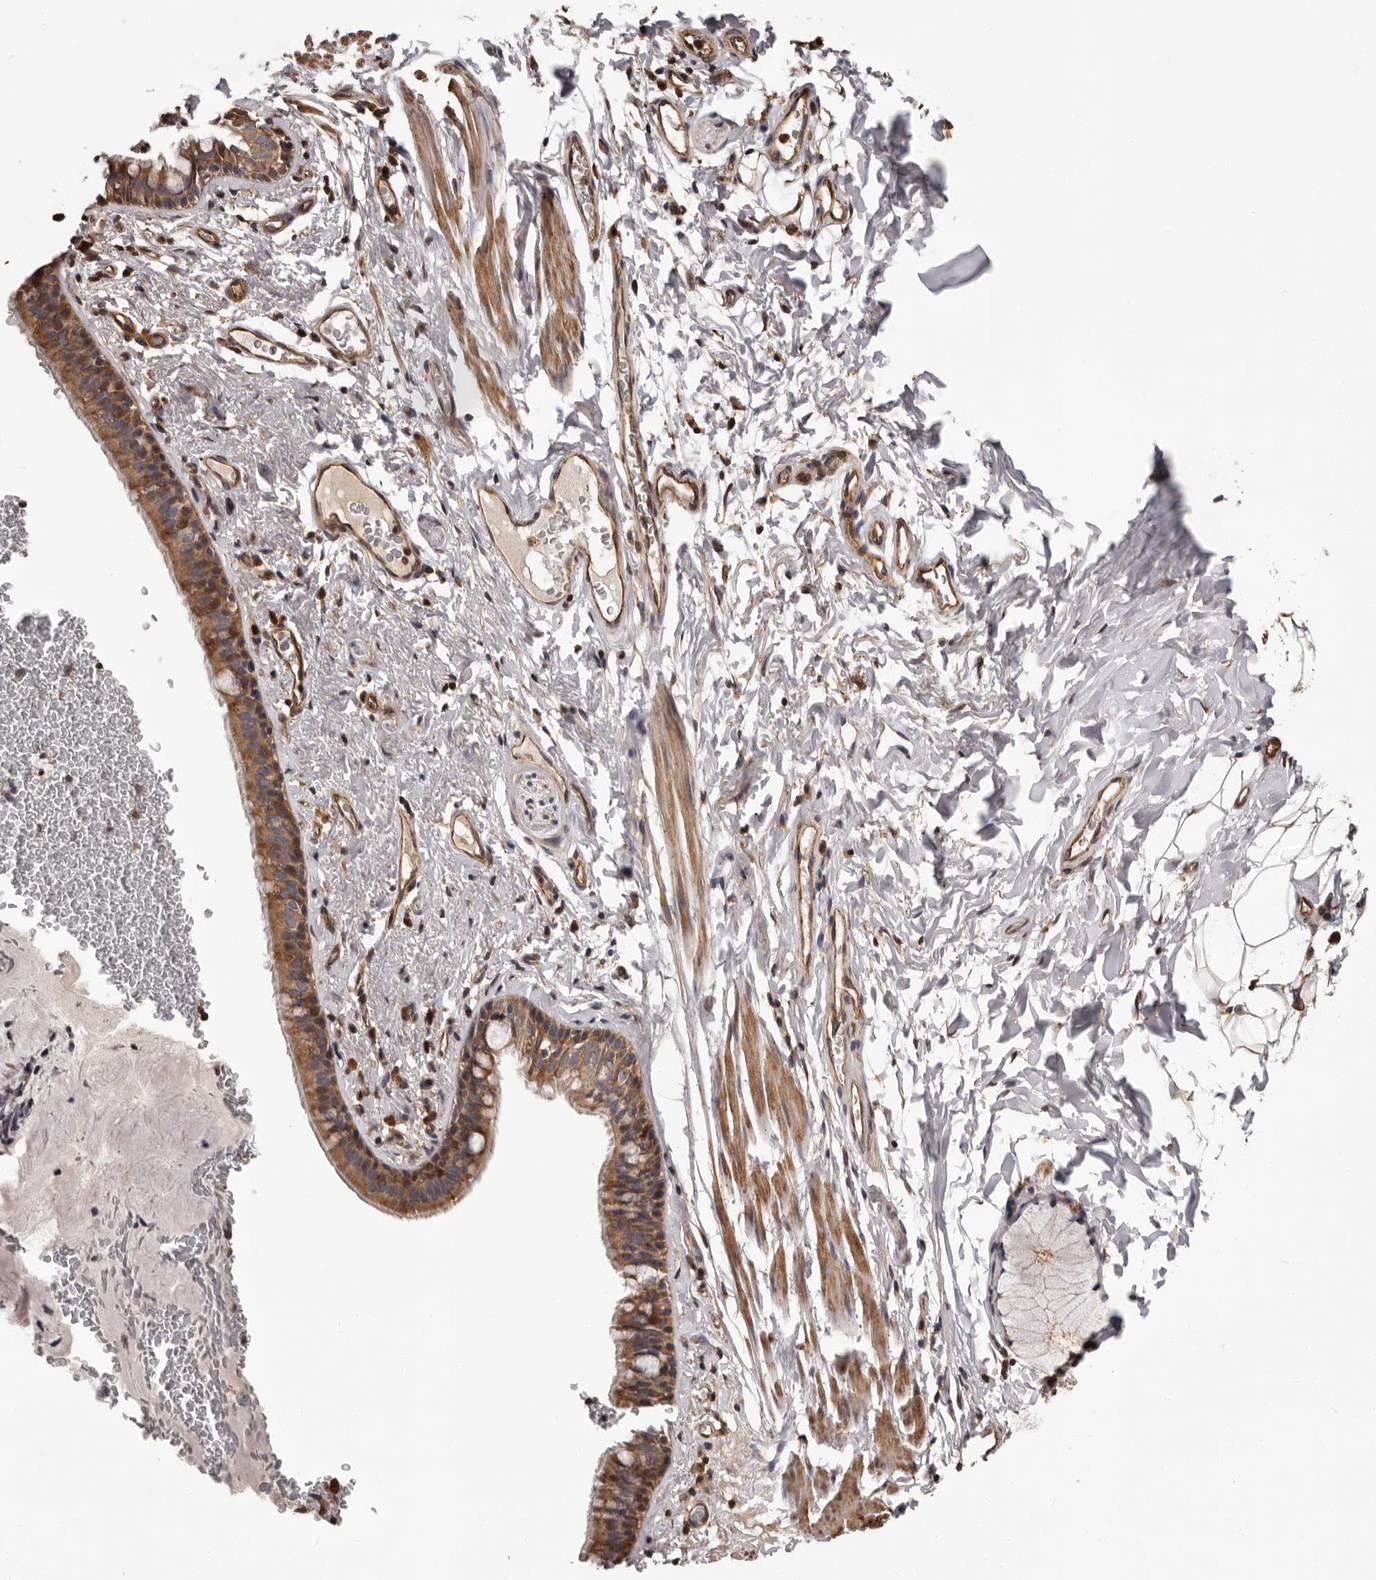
{"staining": {"intensity": "moderate", "quantity": ">75%", "location": "cytoplasmic/membranous"}, "tissue": "bronchus", "cell_type": "Respiratory epithelial cells", "image_type": "normal", "snomed": [{"axis": "morphology", "description": "Normal tissue, NOS"}, {"axis": "topography", "description": "Cartilage tissue"}, {"axis": "topography", "description": "Bronchus"}], "caption": "Immunohistochemical staining of normal bronchus exhibits medium levels of moderate cytoplasmic/membranous staining in approximately >75% of respiratory epithelial cells.", "gene": "ADAMTS2", "patient": {"sex": "female", "age": 36}}